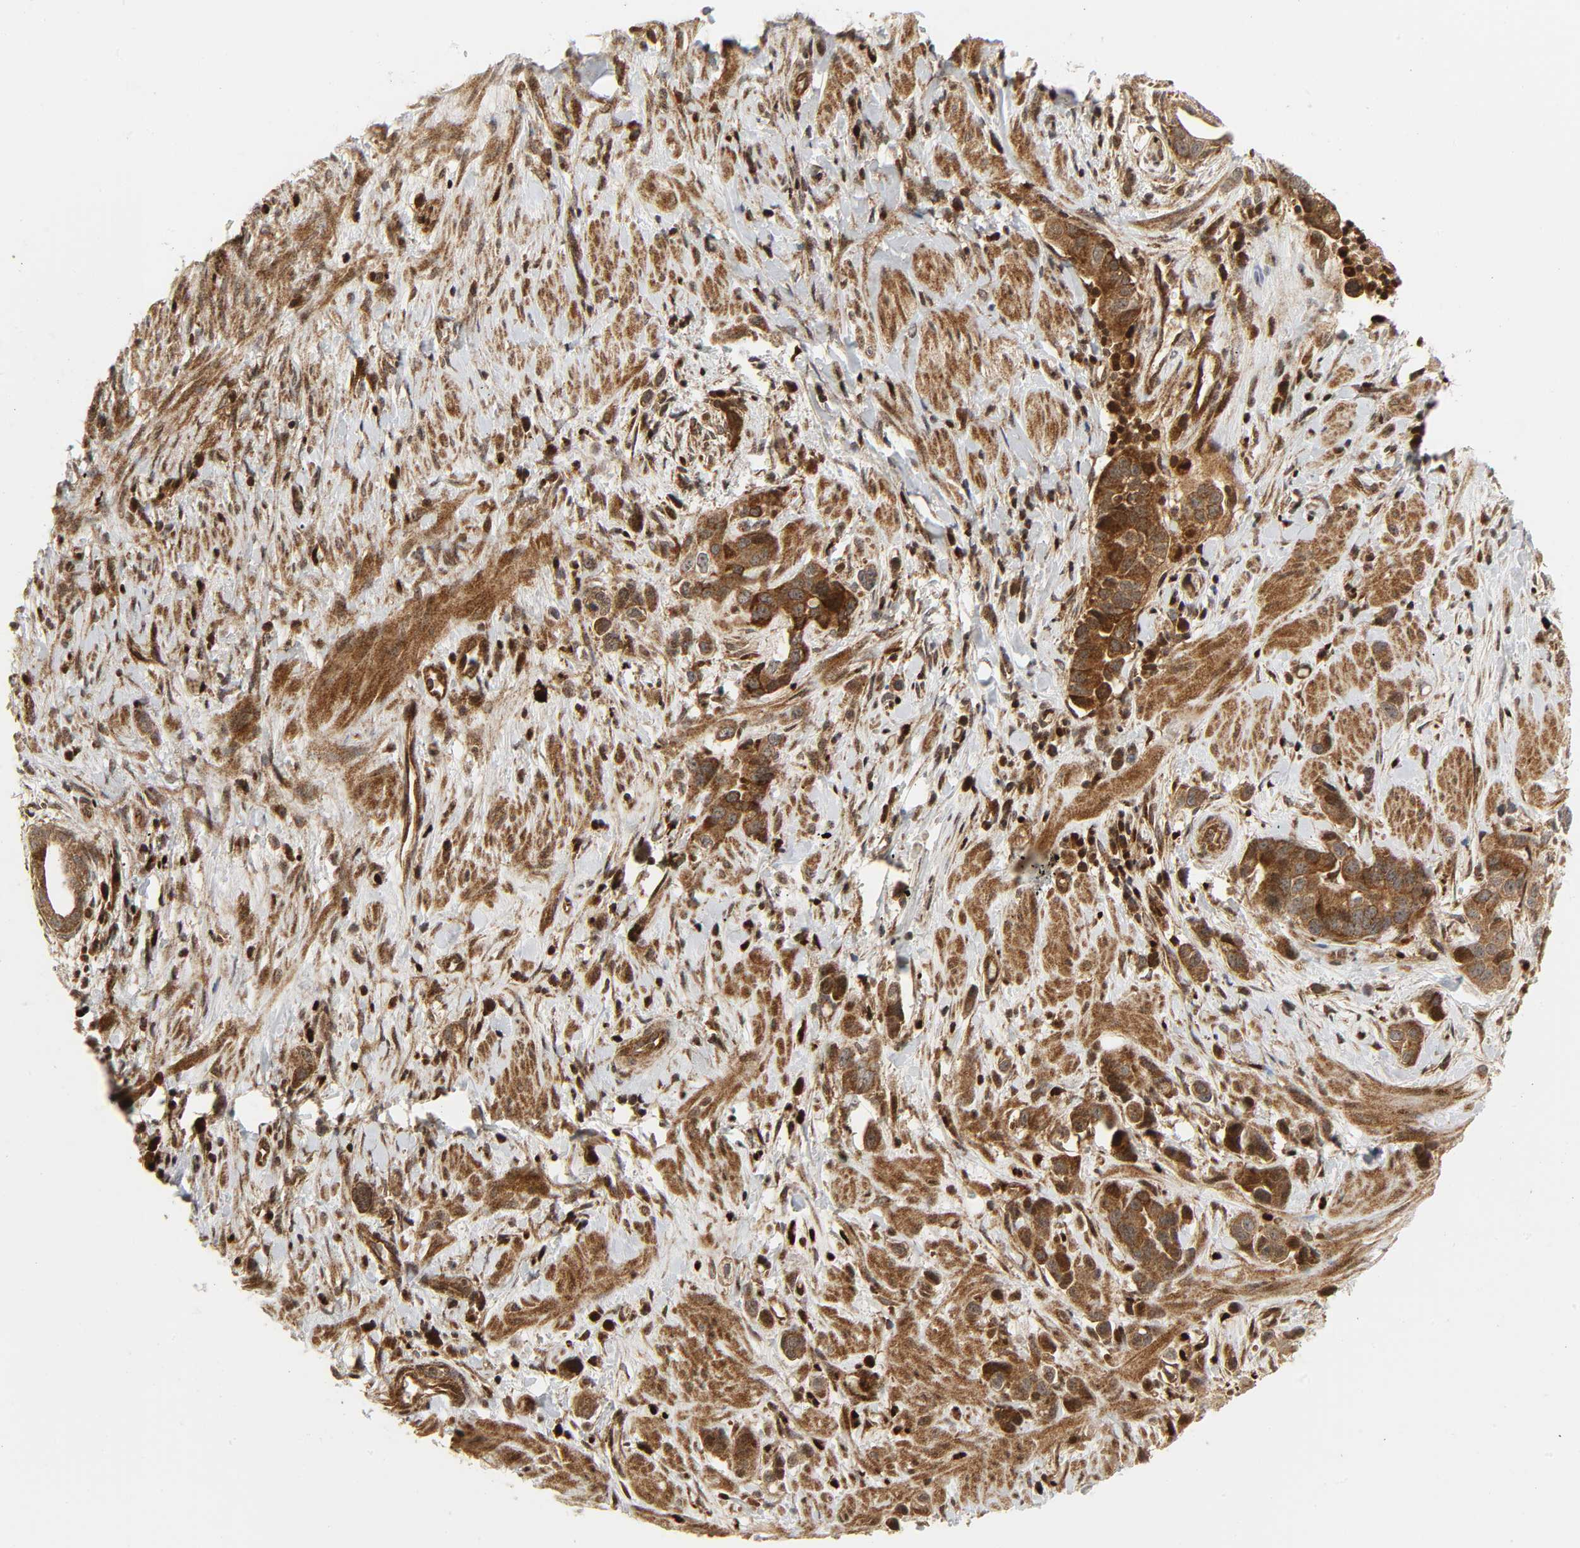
{"staining": {"intensity": "strong", "quantity": ">75%", "location": "cytoplasmic/membranous"}, "tissue": "stomach cancer", "cell_type": "Tumor cells", "image_type": "cancer", "snomed": [{"axis": "morphology", "description": "Adenocarcinoma, NOS"}, {"axis": "topography", "description": "Stomach, lower"}], "caption": "IHC histopathology image of human stomach cancer (adenocarcinoma) stained for a protein (brown), which demonstrates high levels of strong cytoplasmic/membranous staining in about >75% of tumor cells.", "gene": "CHUK", "patient": {"sex": "female", "age": 93}}